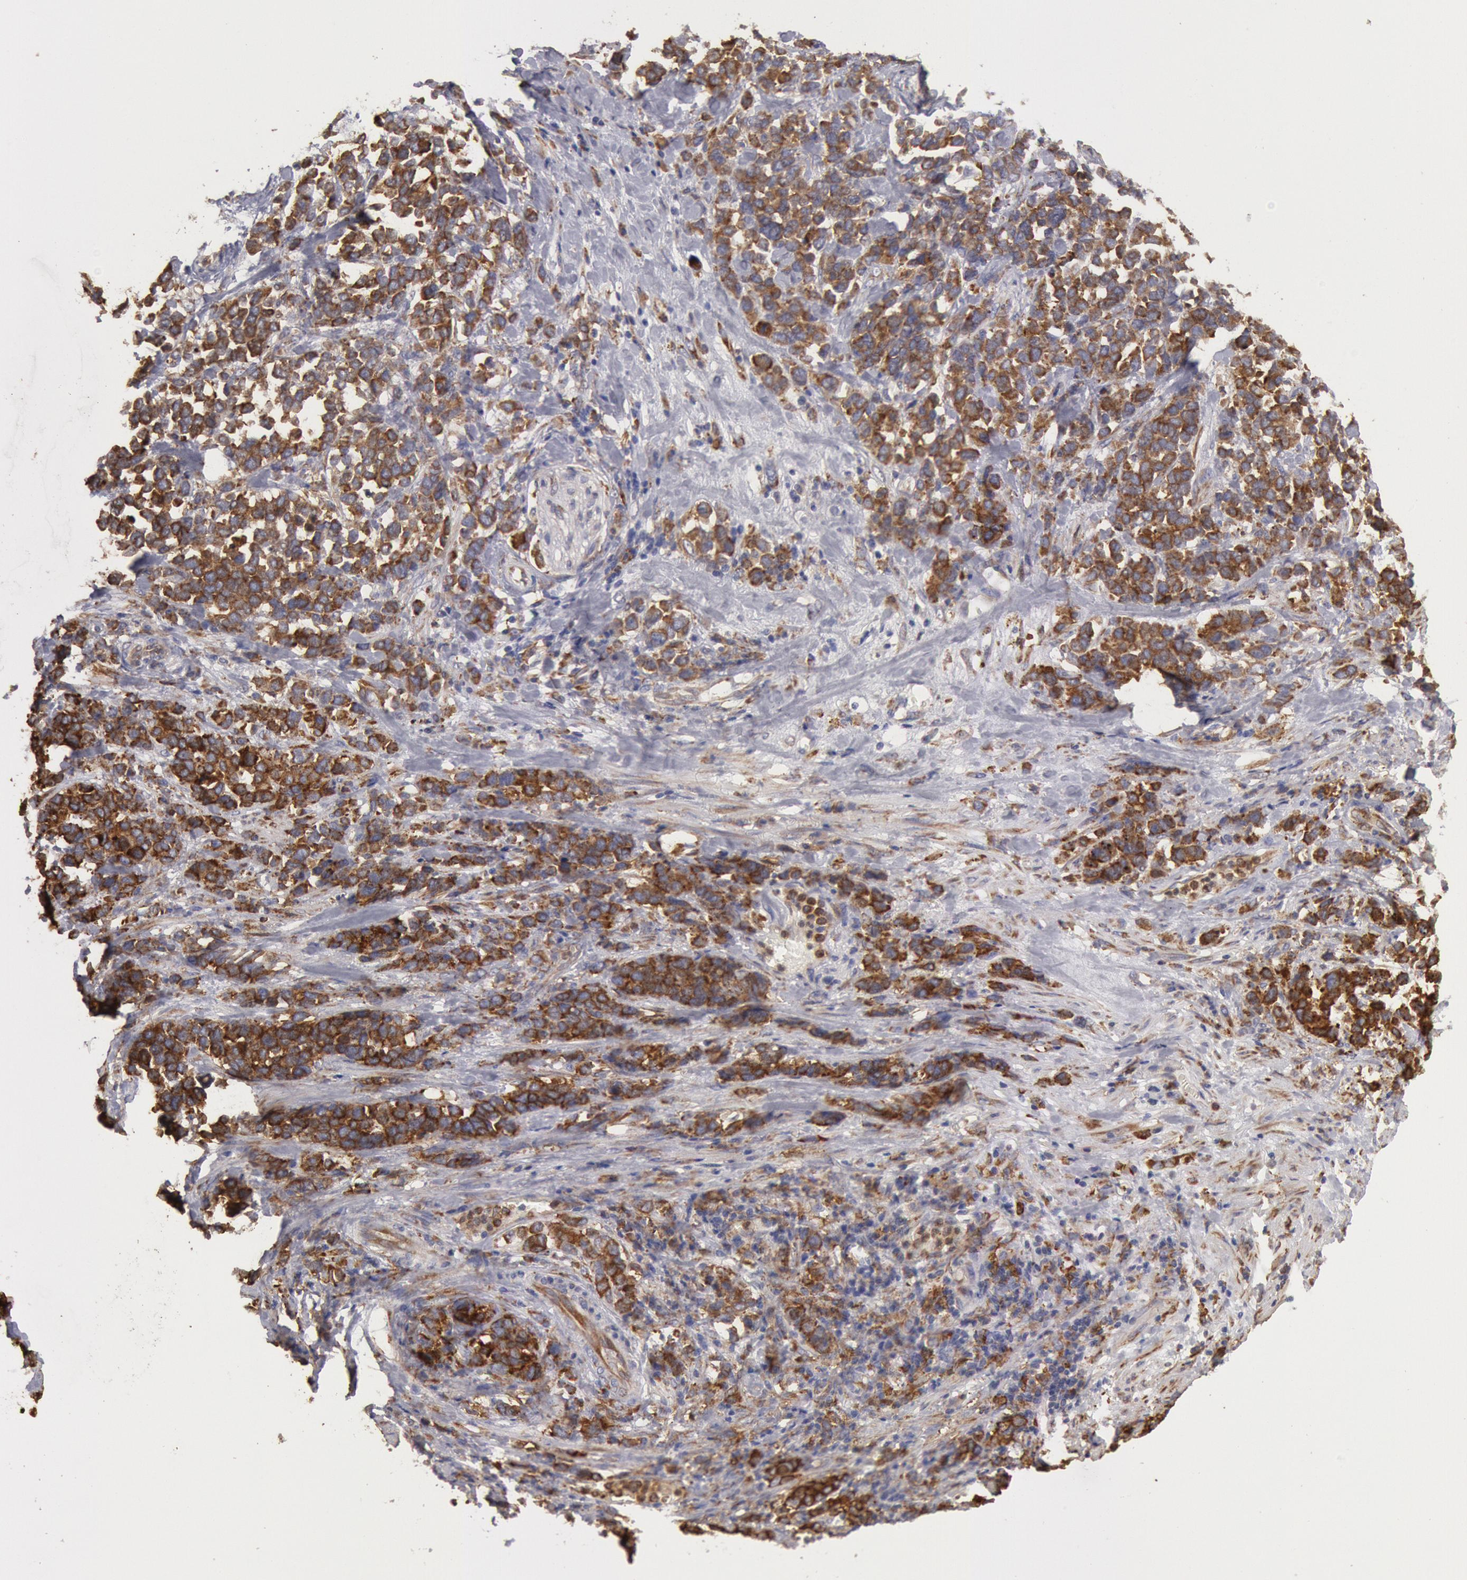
{"staining": {"intensity": "strong", "quantity": ">75%", "location": "cytoplasmic/membranous"}, "tissue": "stomach cancer", "cell_type": "Tumor cells", "image_type": "cancer", "snomed": [{"axis": "morphology", "description": "Adenocarcinoma, NOS"}, {"axis": "topography", "description": "Stomach, upper"}], "caption": "A histopathology image showing strong cytoplasmic/membranous expression in about >75% of tumor cells in stomach cancer (adenocarcinoma), as visualized by brown immunohistochemical staining.", "gene": "ERP44", "patient": {"sex": "male", "age": 71}}